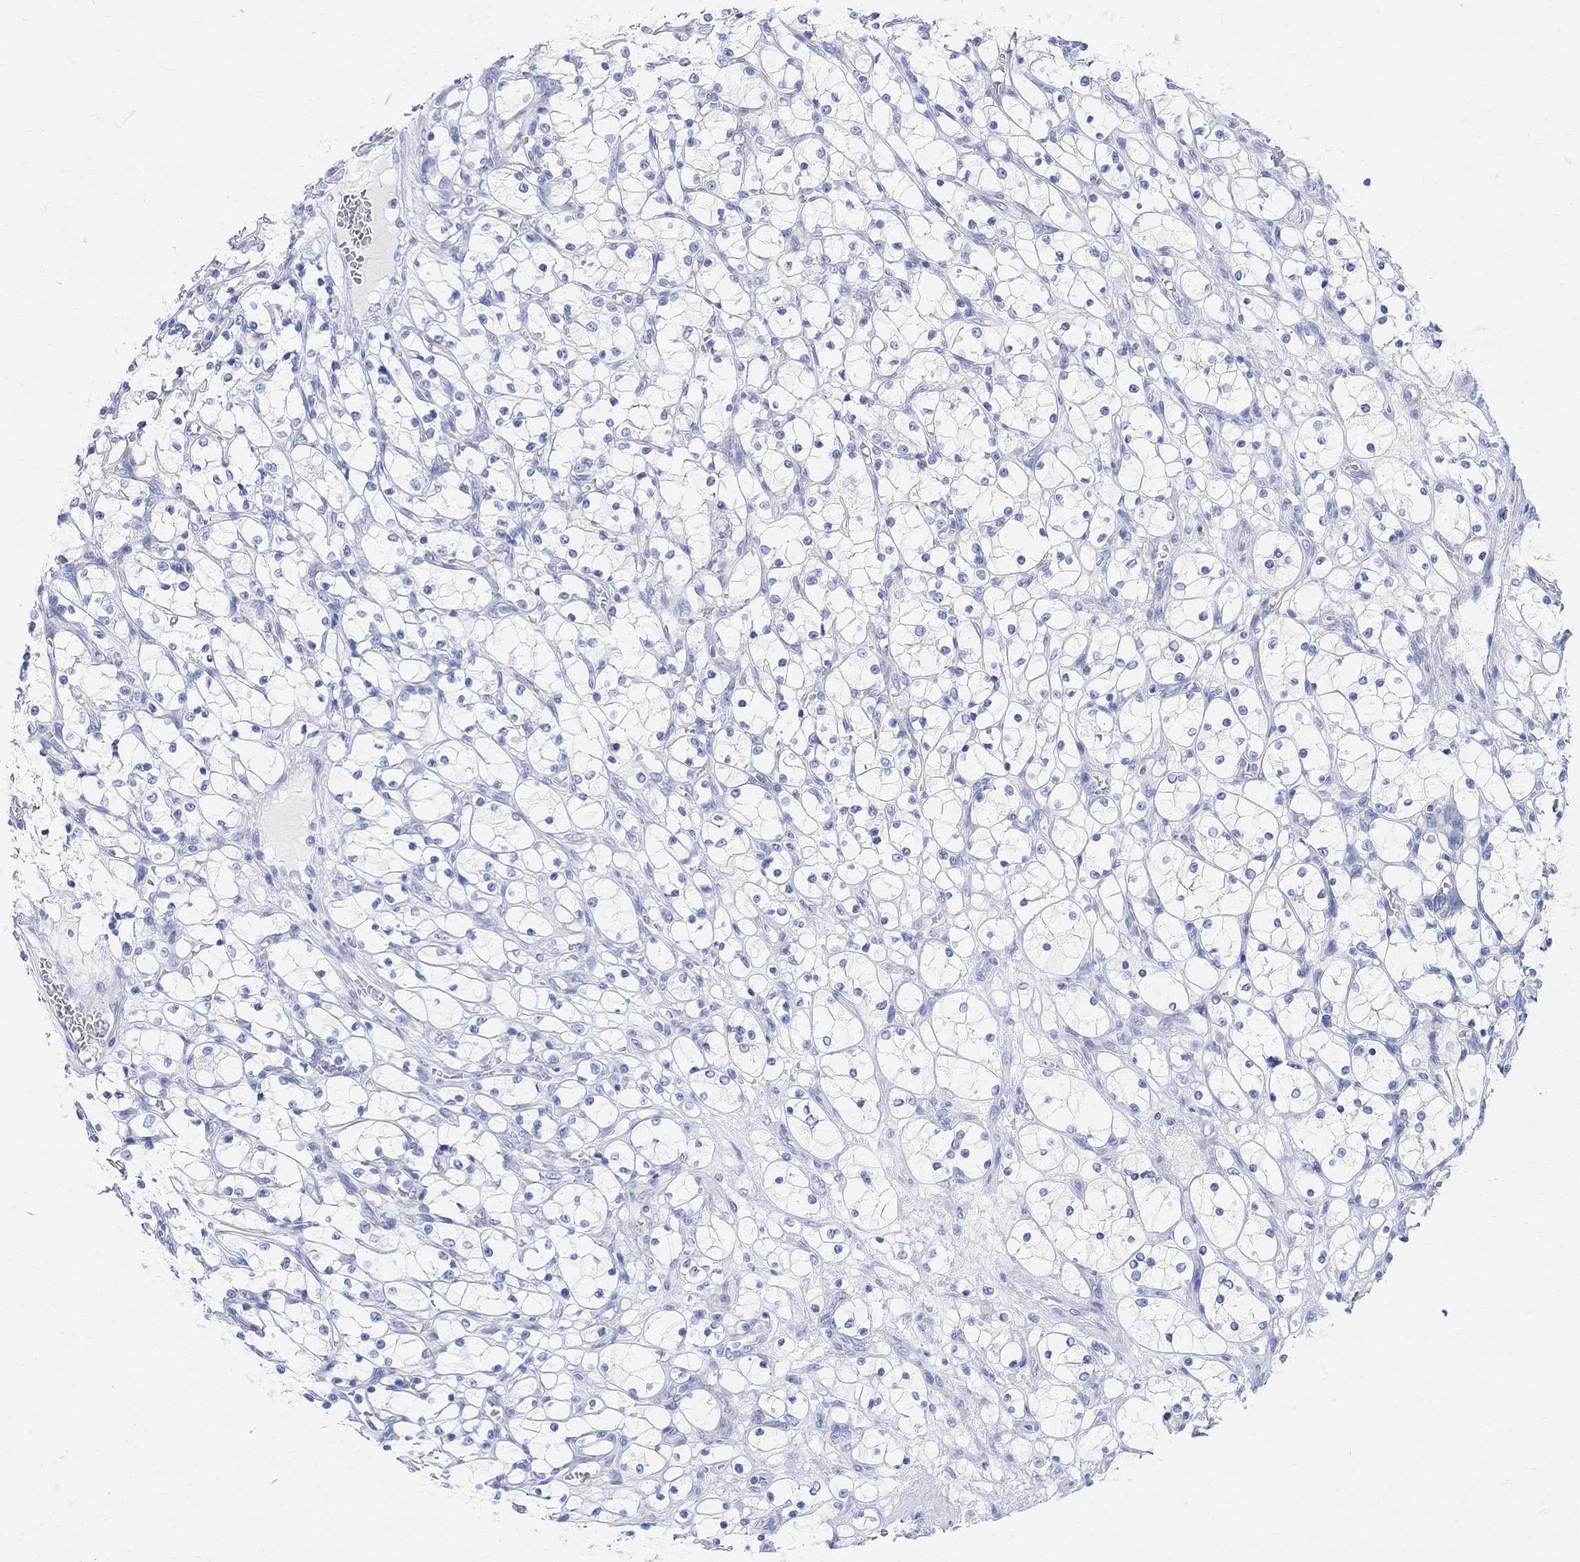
{"staining": {"intensity": "negative", "quantity": "none", "location": "none"}, "tissue": "renal cancer", "cell_type": "Tumor cells", "image_type": "cancer", "snomed": [{"axis": "morphology", "description": "Adenocarcinoma, NOS"}, {"axis": "topography", "description": "Kidney"}], "caption": "There is no significant staining in tumor cells of renal adenocarcinoma.", "gene": "RETNLB", "patient": {"sex": "female", "age": 69}}